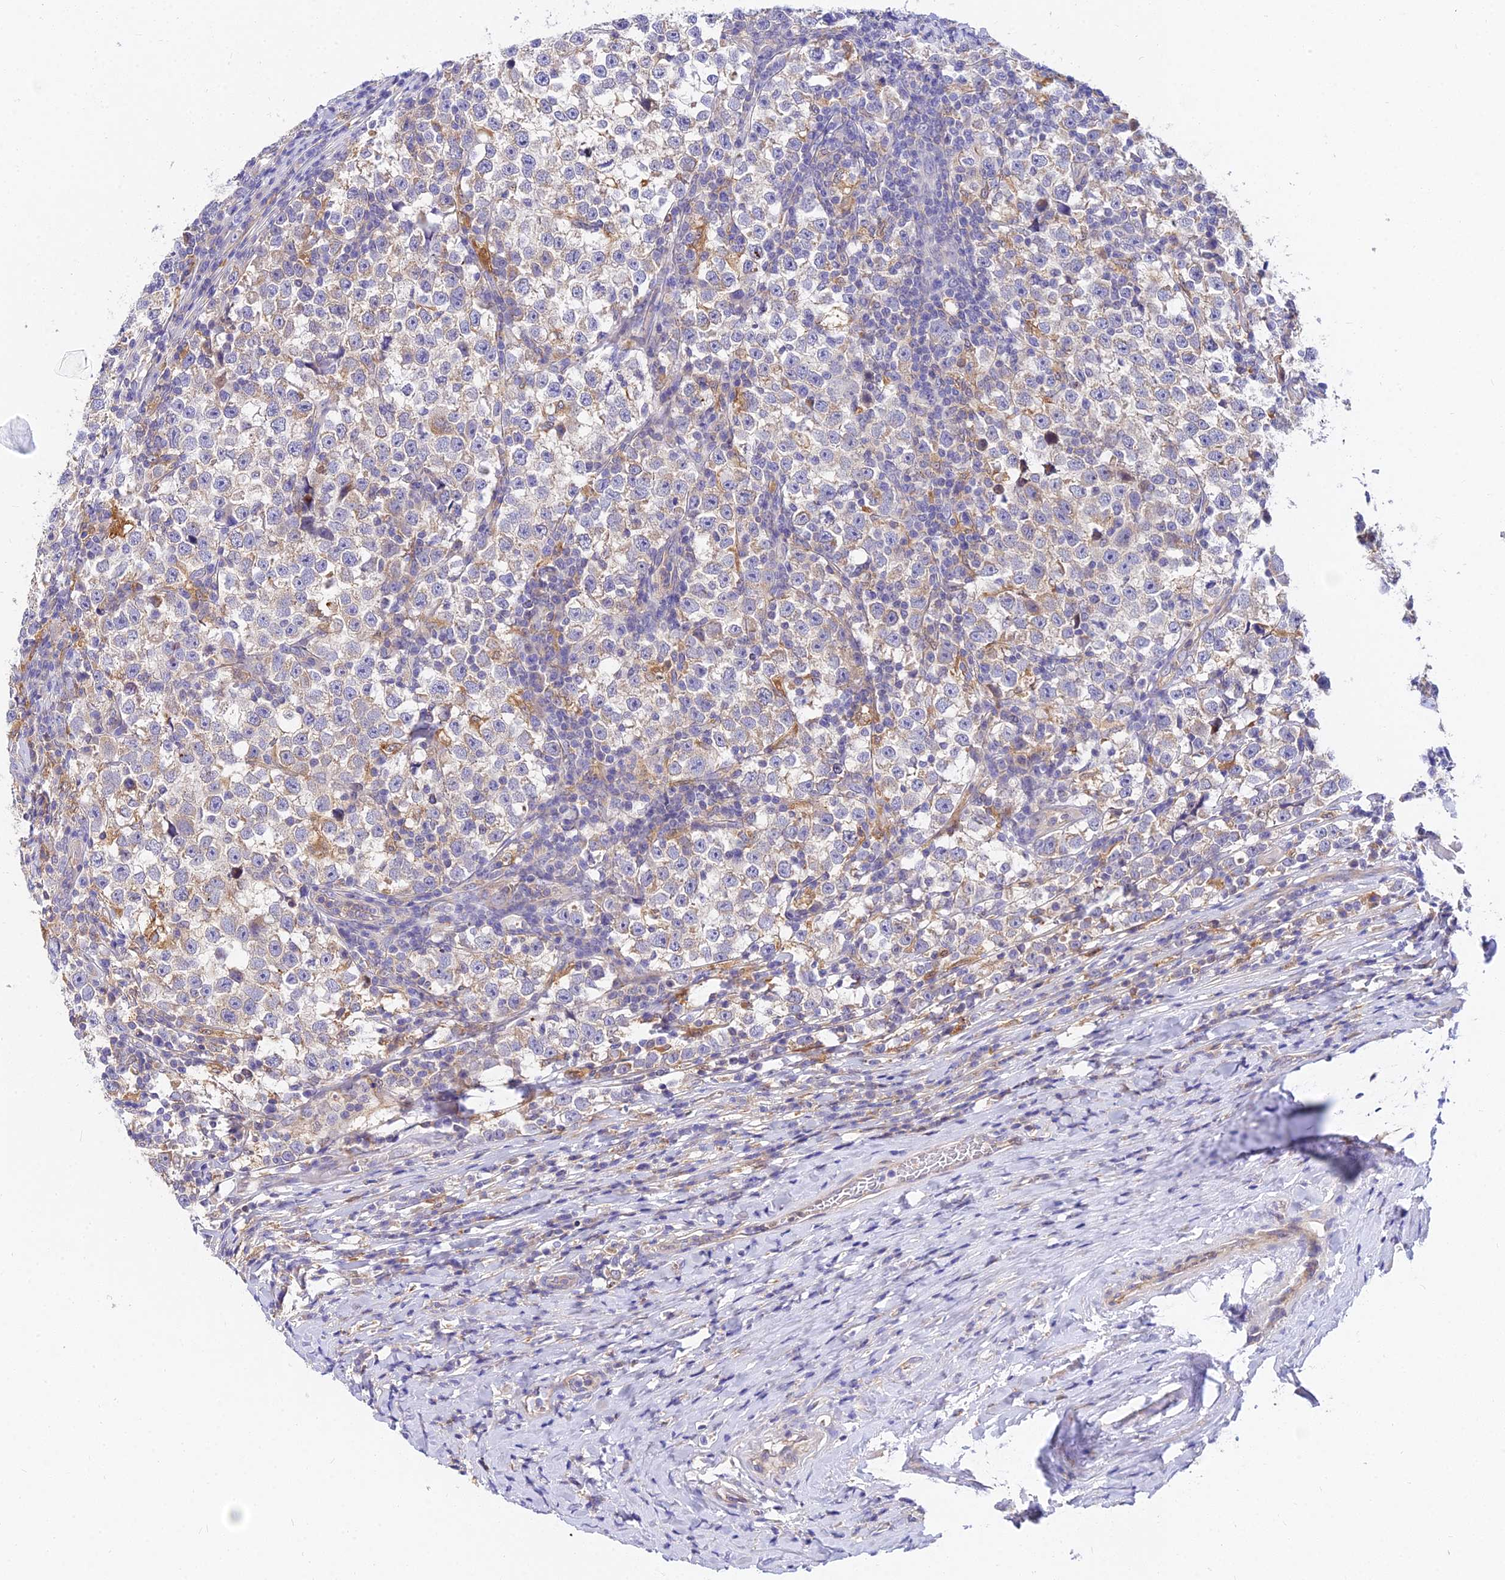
{"staining": {"intensity": "weak", "quantity": "<25%", "location": "cytoplasmic/membranous"}, "tissue": "testis cancer", "cell_type": "Tumor cells", "image_type": "cancer", "snomed": [{"axis": "morphology", "description": "Normal tissue, NOS"}, {"axis": "morphology", "description": "Seminoma, NOS"}, {"axis": "topography", "description": "Testis"}], "caption": "This photomicrograph is of seminoma (testis) stained with immunohistochemistry to label a protein in brown with the nuclei are counter-stained blue. There is no expression in tumor cells.", "gene": "ARL8B", "patient": {"sex": "male", "age": 43}}